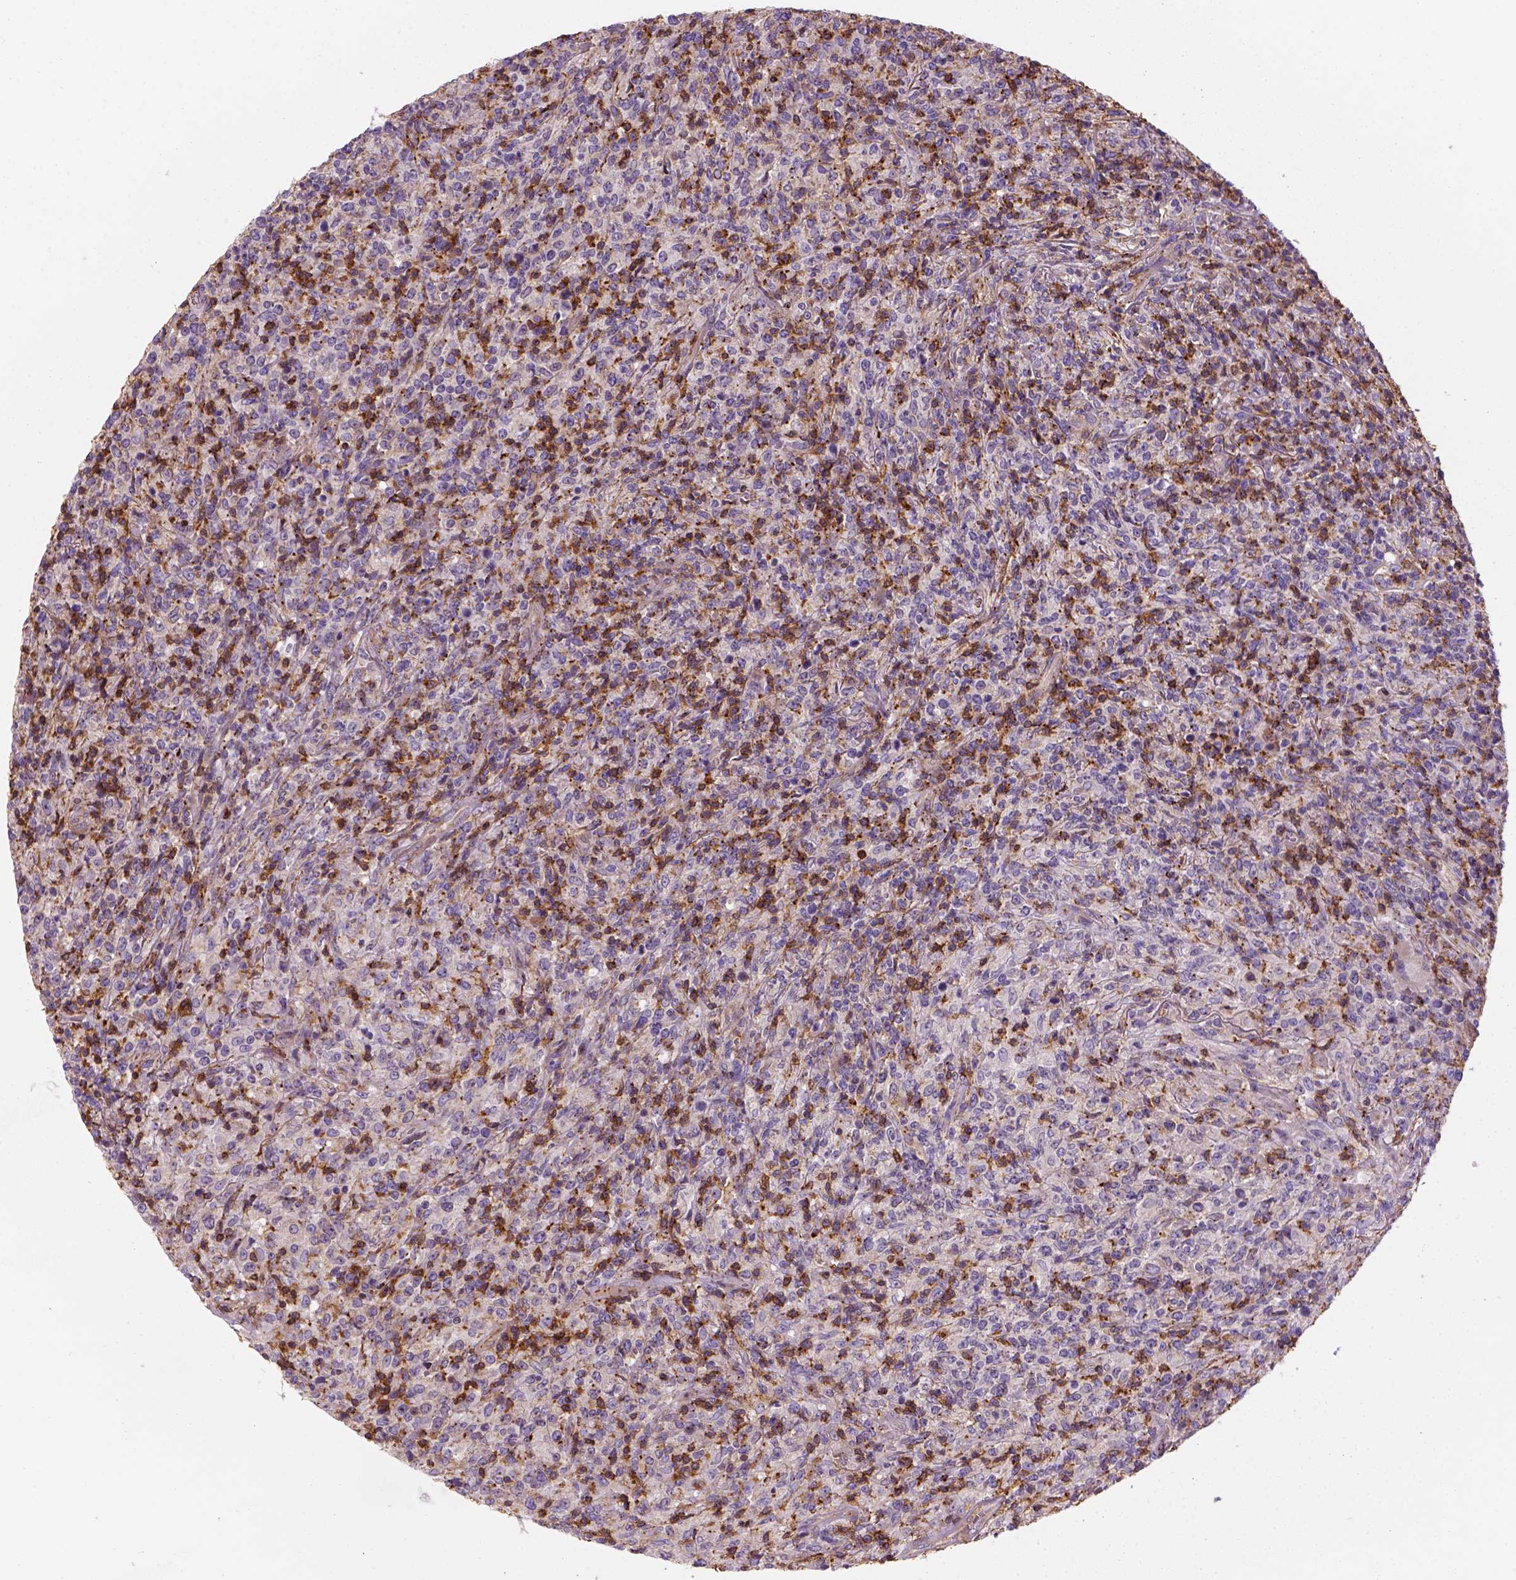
{"staining": {"intensity": "strong", "quantity": "25%-75%", "location": "cytoplasmic/membranous"}, "tissue": "lymphoma", "cell_type": "Tumor cells", "image_type": "cancer", "snomed": [{"axis": "morphology", "description": "Malignant lymphoma, non-Hodgkin's type, High grade"}, {"axis": "topography", "description": "Lung"}], "caption": "Lymphoma tissue displays strong cytoplasmic/membranous expression in approximately 25%-75% of tumor cells", "gene": "GPRC5D", "patient": {"sex": "male", "age": 79}}